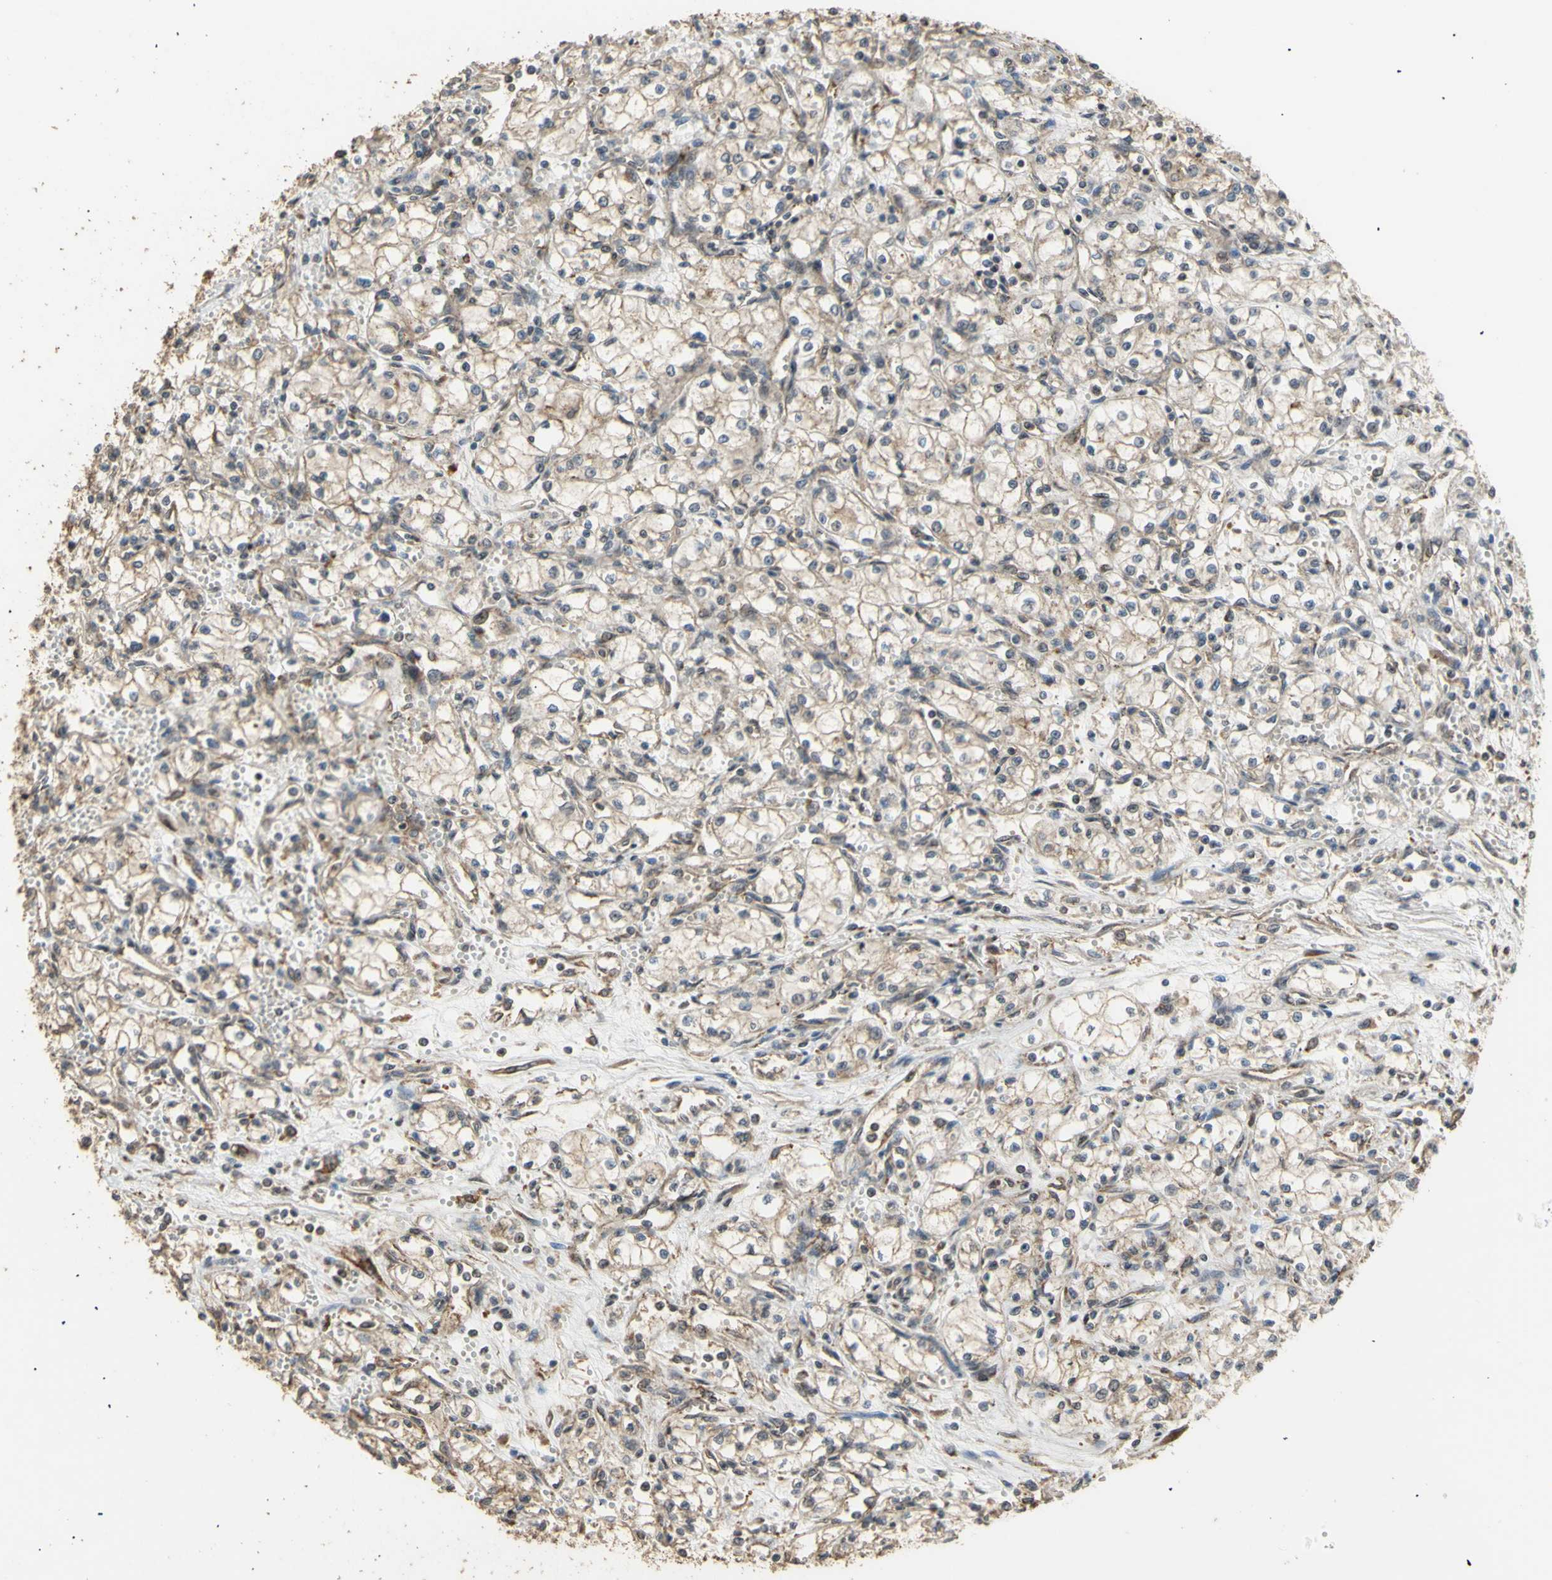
{"staining": {"intensity": "weak", "quantity": ">75%", "location": "cytoplasmic/membranous"}, "tissue": "renal cancer", "cell_type": "Tumor cells", "image_type": "cancer", "snomed": [{"axis": "morphology", "description": "Normal tissue, NOS"}, {"axis": "morphology", "description": "Adenocarcinoma, NOS"}, {"axis": "topography", "description": "Kidney"}], "caption": "Renal cancer (adenocarcinoma) tissue demonstrates weak cytoplasmic/membranous staining in about >75% of tumor cells, visualized by immunohistochemistry.", "gene": "GTF2E2", "patient": {"sex": "male", "age": 59}}